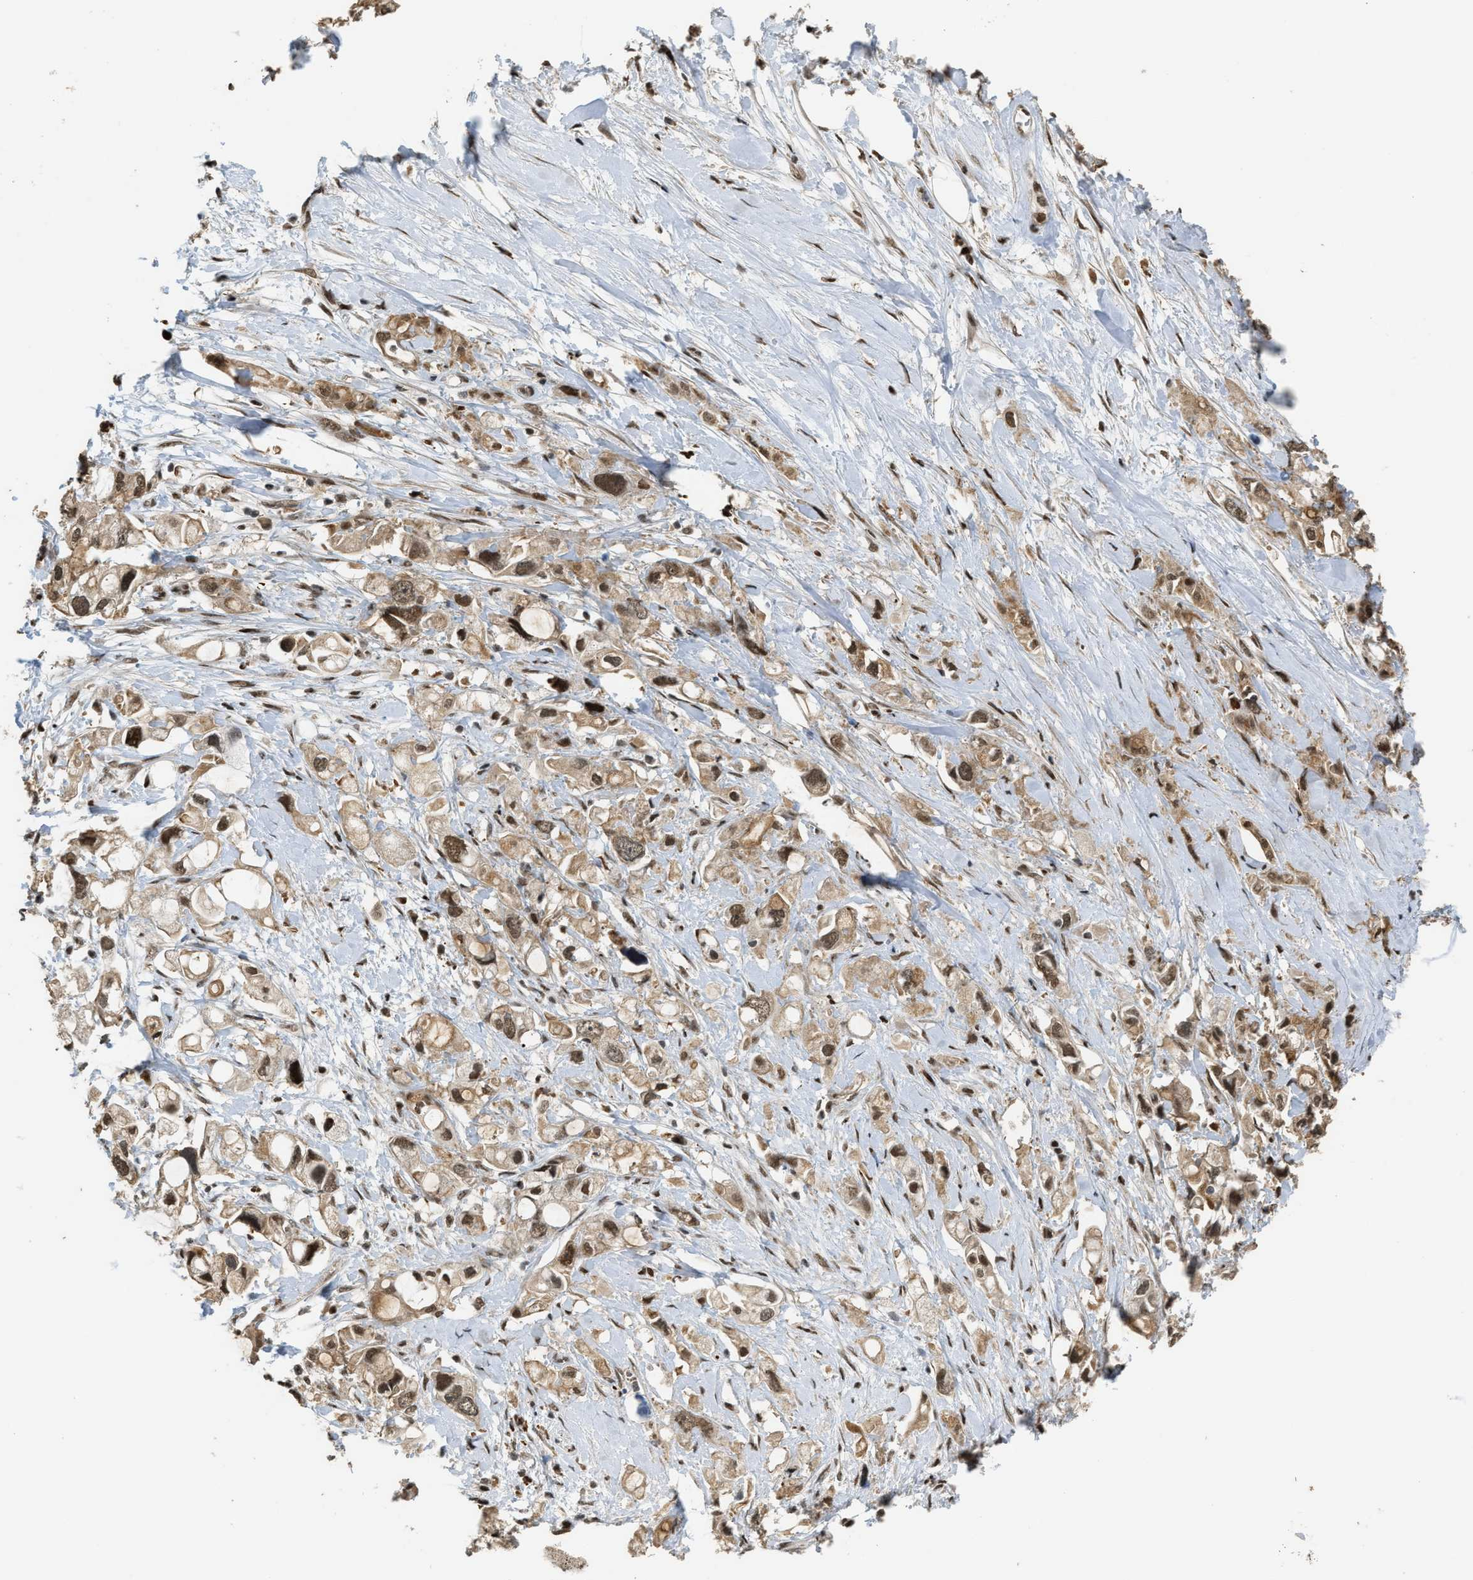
{"staining": {"intensity": "moderate", "quantity": ">75%", "location": "nuclear"}, "tissue": "pancreatic cancer", "cell_type": "Tumor cells", "image_type": "cancer", "snomed": [{"axis": "morphology", "description": "Adenocarcinoma, NOS"}, {"axis": "topography", "description": "Pancreas"}], "caption": "Immunohistochemical staining of human adenocarcinoma (pancreatic) displays moderate nuclear protein staining in about >75% of tumor cells.", "gene": "SERTAD2", "patient": {"sex": "female", "age": 56}}